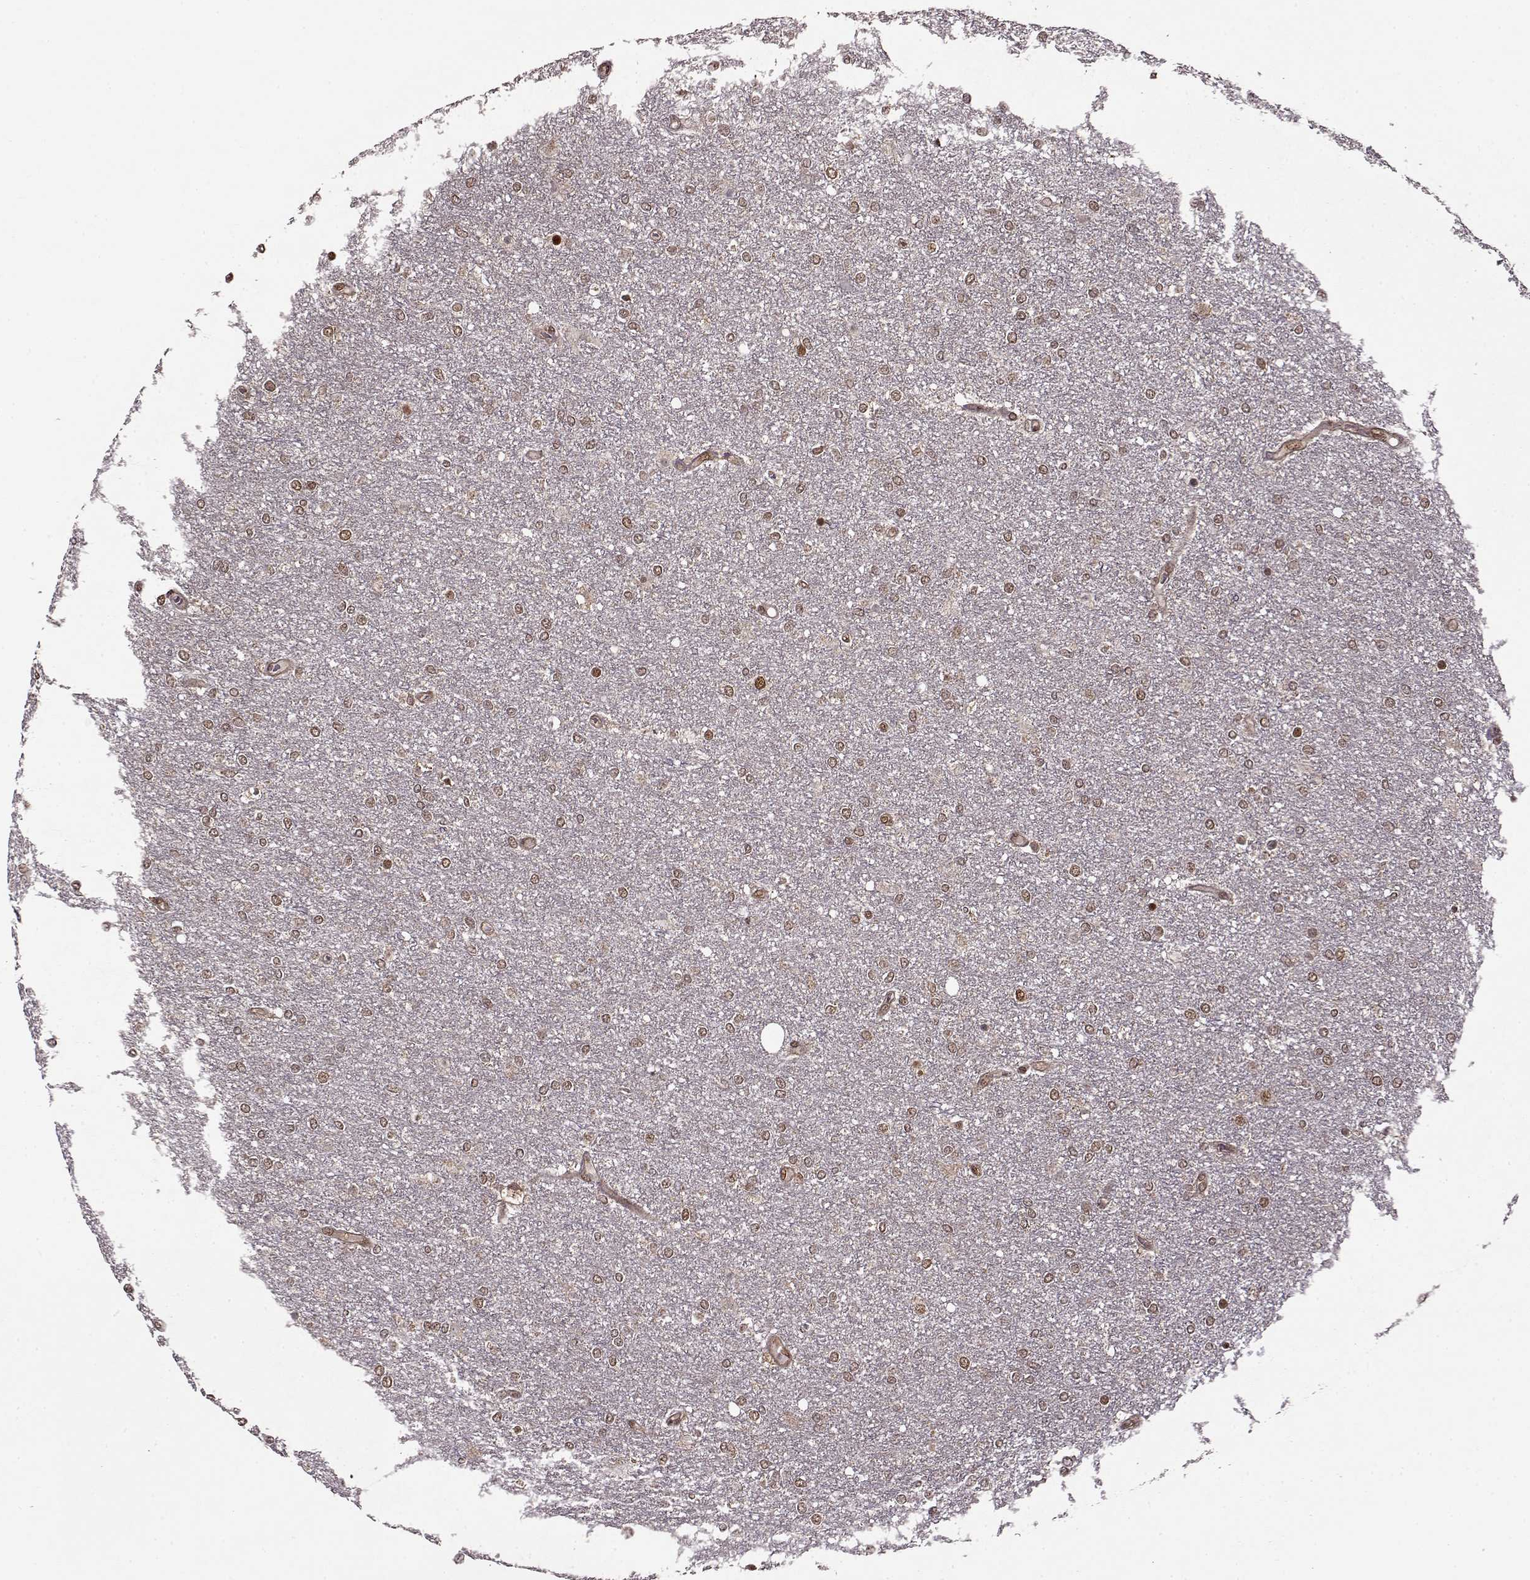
{"staining": {"intensity": "weak", "quantity": ">75%", "location": "nuclear"}, "tissue": "glioma", "cell_type": "Tumor cells", "image_type": "cancer", "snomed": [{"axis": "morphology", "description": "Glioma, malignant, High grade"}, {"axis": "topography", "description": "Brain"}], "caption": "Human malignant high-grade glioma stained with a brown dye reveals weak nuclear positive positivity in approximately >75% of tumor cells.", "gene": "PSMA7", "patient": {"sex": "female", "age": 61}}